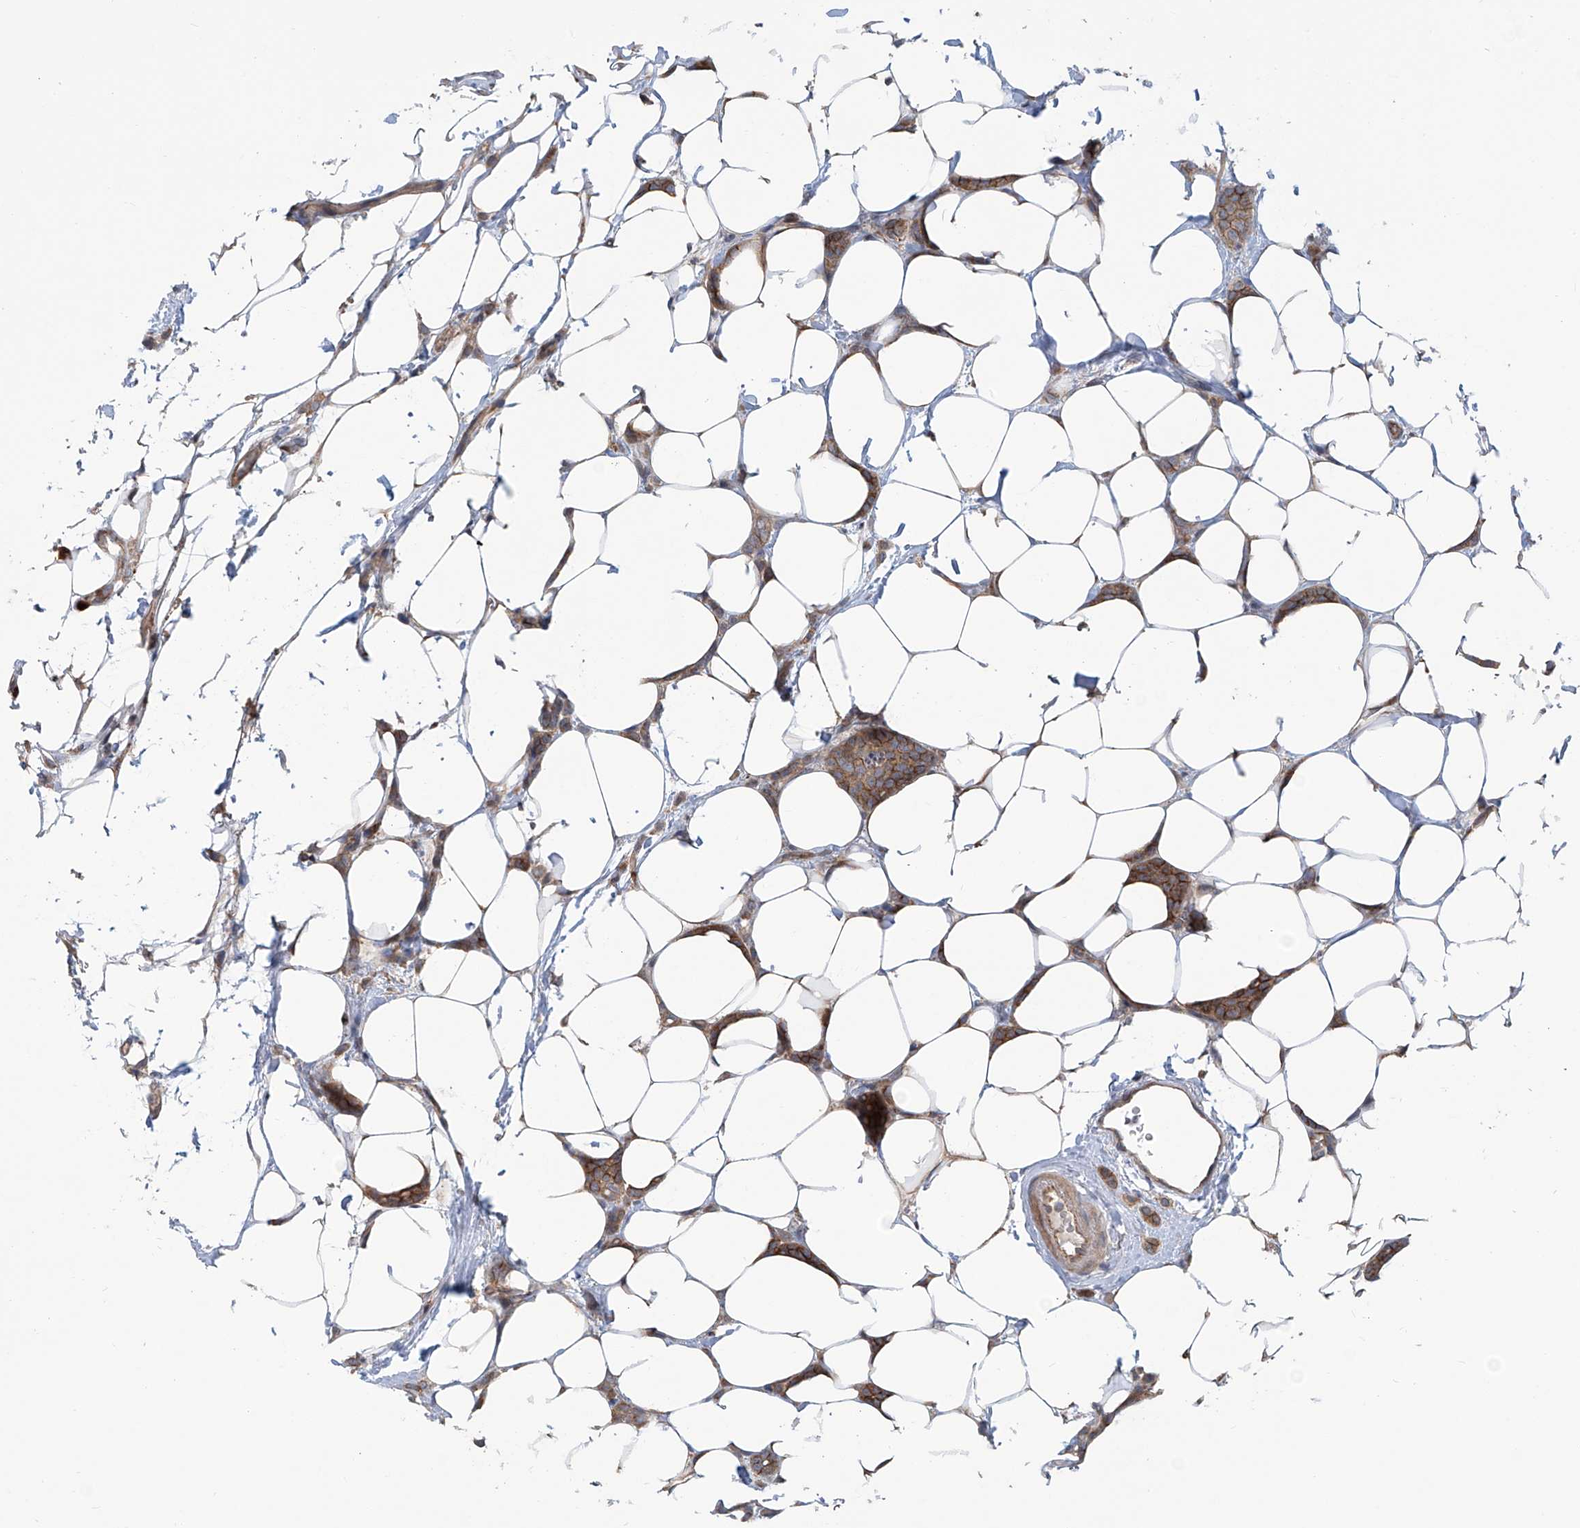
{"staining": {"intensity": "moderate", "quantity": ">75%", "location": "cytoplasmic/membranous"}, "tissue": "breast cancer", "cell_type": "Tumor cells", "image_type": "cancer", "snomed": [{"axis": "morphology", "description": "Lobular carcinoma"}, {"axis": "topography", "description": "Breast"}], "caption": "Human breast cancer (lobular carcinoma) stained for a protein (brown) demonstrates moderate cytoplasmic/membranous positive positivity in about >75% of tumor cells.", "gene": "EIF2D", "patient": {"sex": "female", "age": 50}}